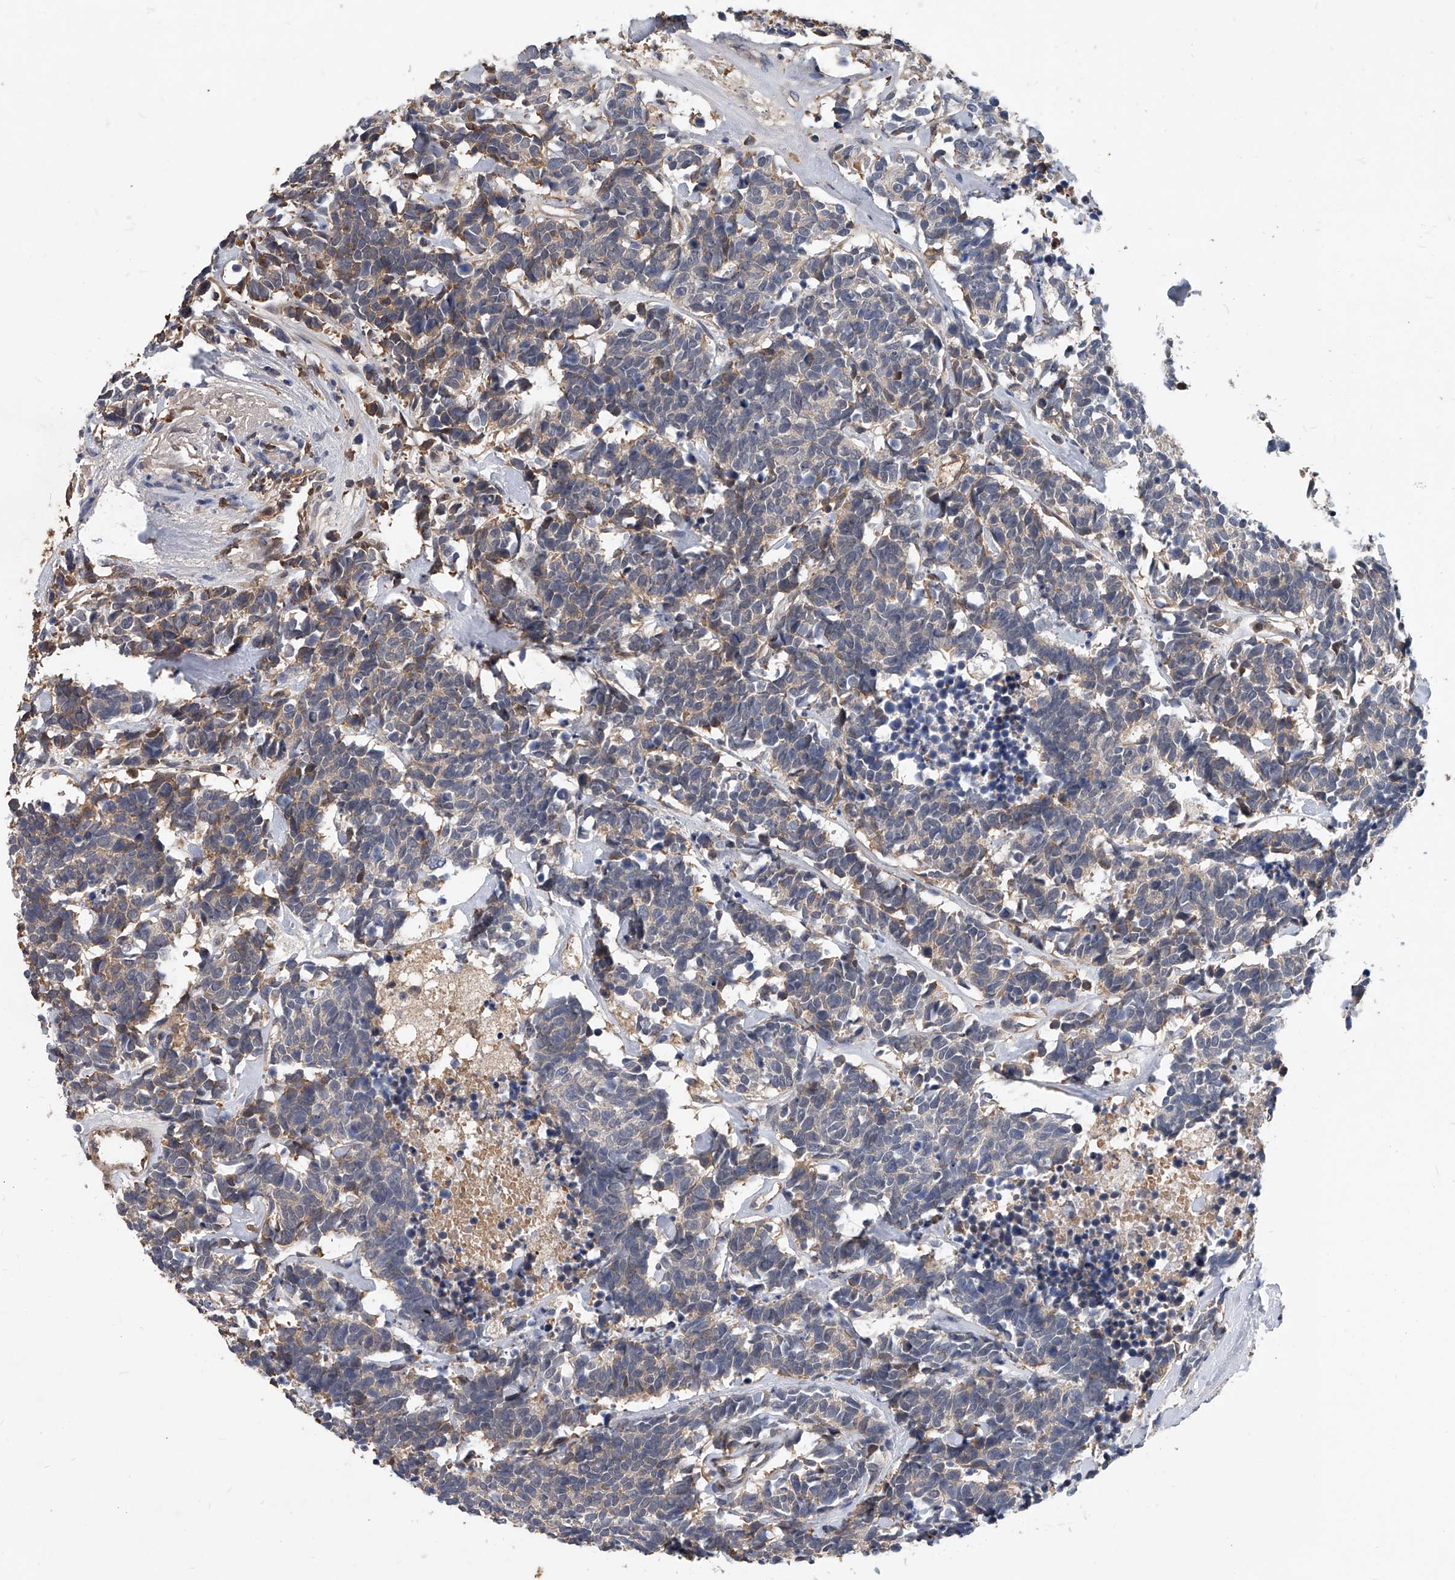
{"staining": {"intensity": "weak", "quantity": "<25%", "location": "cytoplasmic/membranous"}, "tissue": "carcinoid", "cell_type": "Tumor cells", "image_type": "cancer", "snomed": [{"axis": "morphology", "description": "Carcinoma, NOS"}, {"axis": "morphology", "description": "Carcinoid, malignant, NOS"}, {"axis": "topography", "description": "Urinary bladder"}], "caption": "This is an IHC image of carcinoid. There is no positivity in tumor cells.", "gene": "ZNF25", "patient": {"sex": "male", "age": 57}}